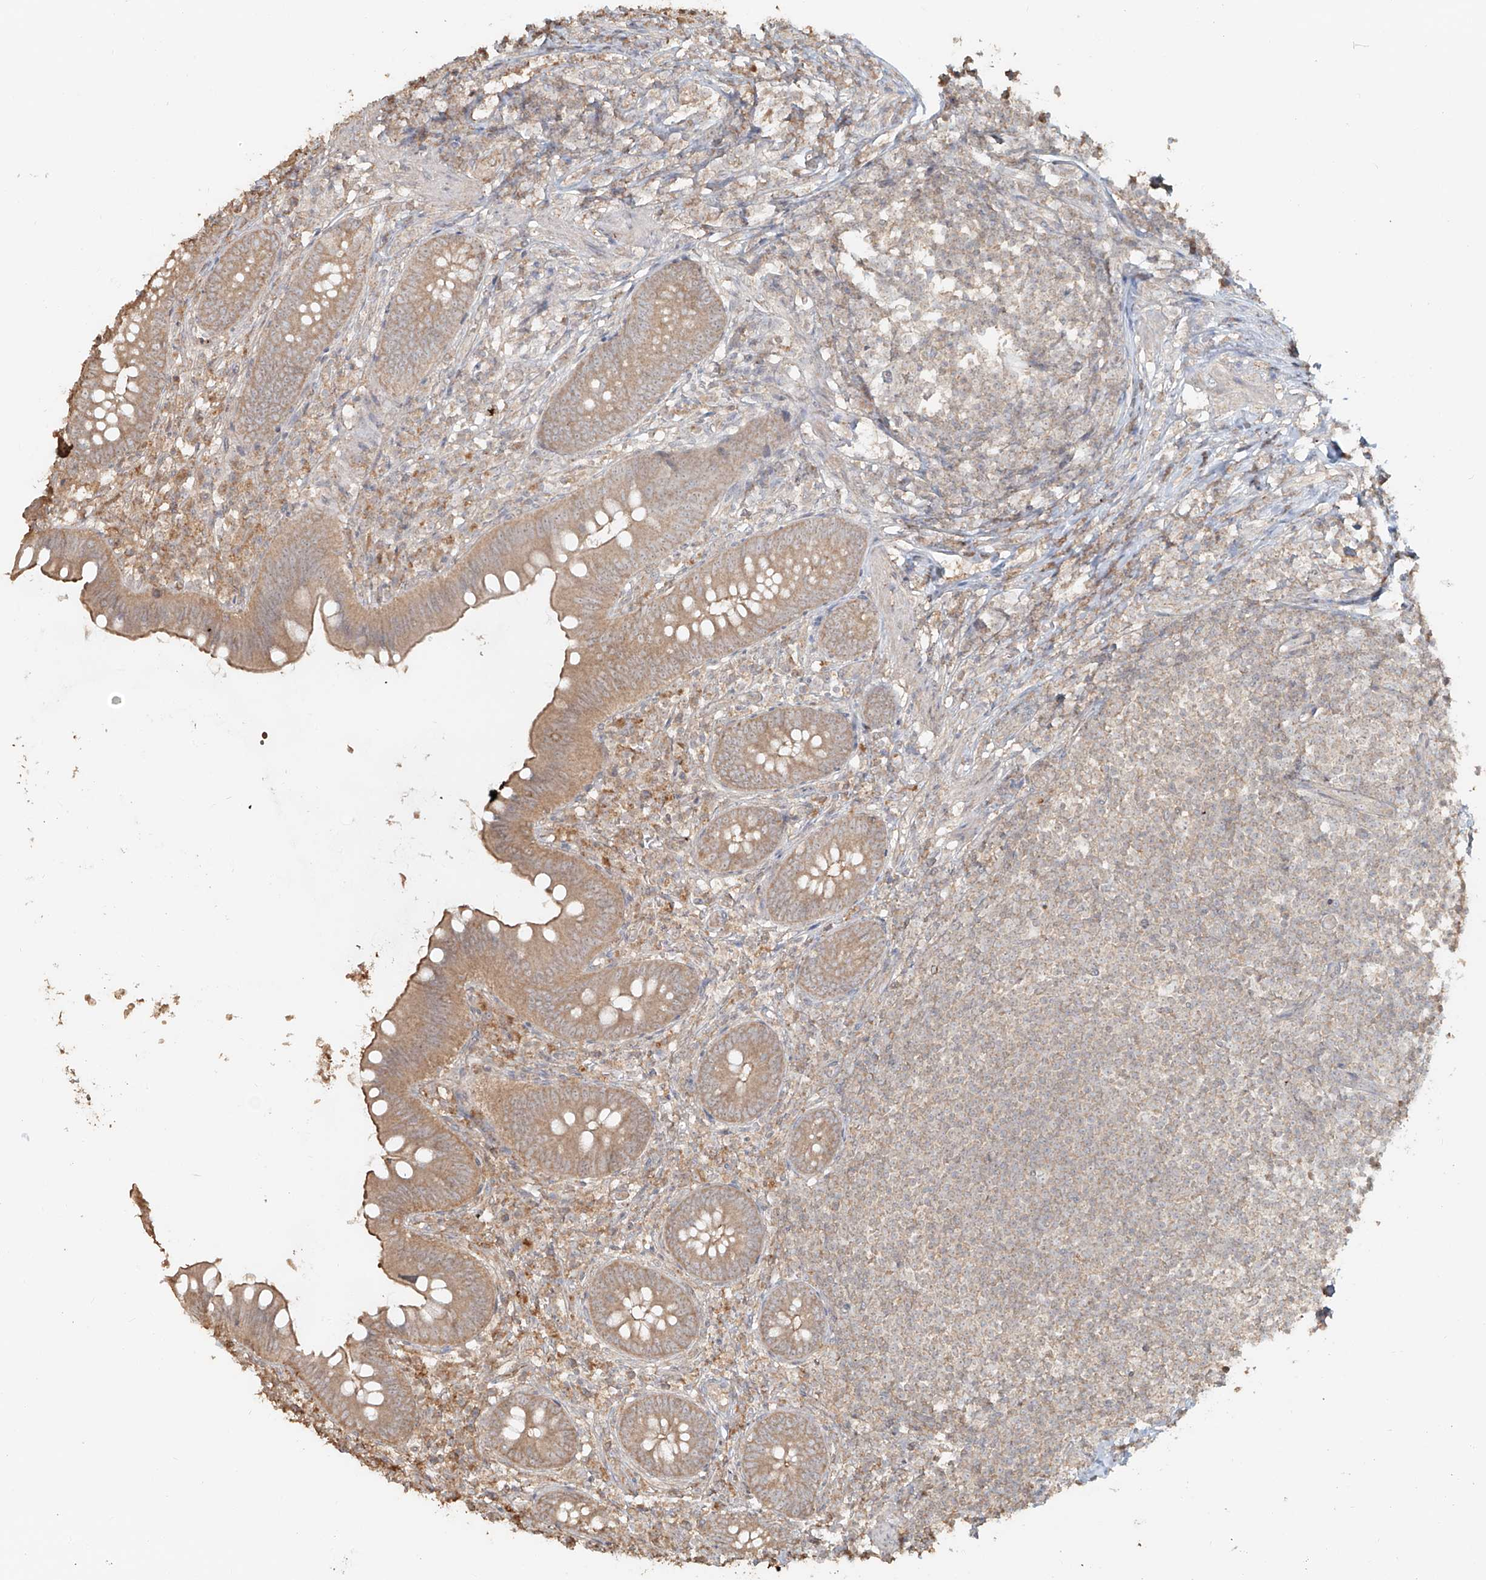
{"staining": {"intensity": "moderate", "quantity": "<25%", "location": "cytoplasmic/membranous"}, "tissue": "appendix", "cell_type": "Glandular cells", "image_type": "normal", "snomed": [{"axis": "morphology", "description": "Normal tissue, NOS"}, {"axis": "topography", "description": "Appendix"}], "caption": "Human appendix stained for a protein (brown) demonstrates moderate cytoplasmic/membranous positive positivity in about <25% of glandular cells.", "gene": "NPHS1", "patient": {"sex": "female", "age": 62}}